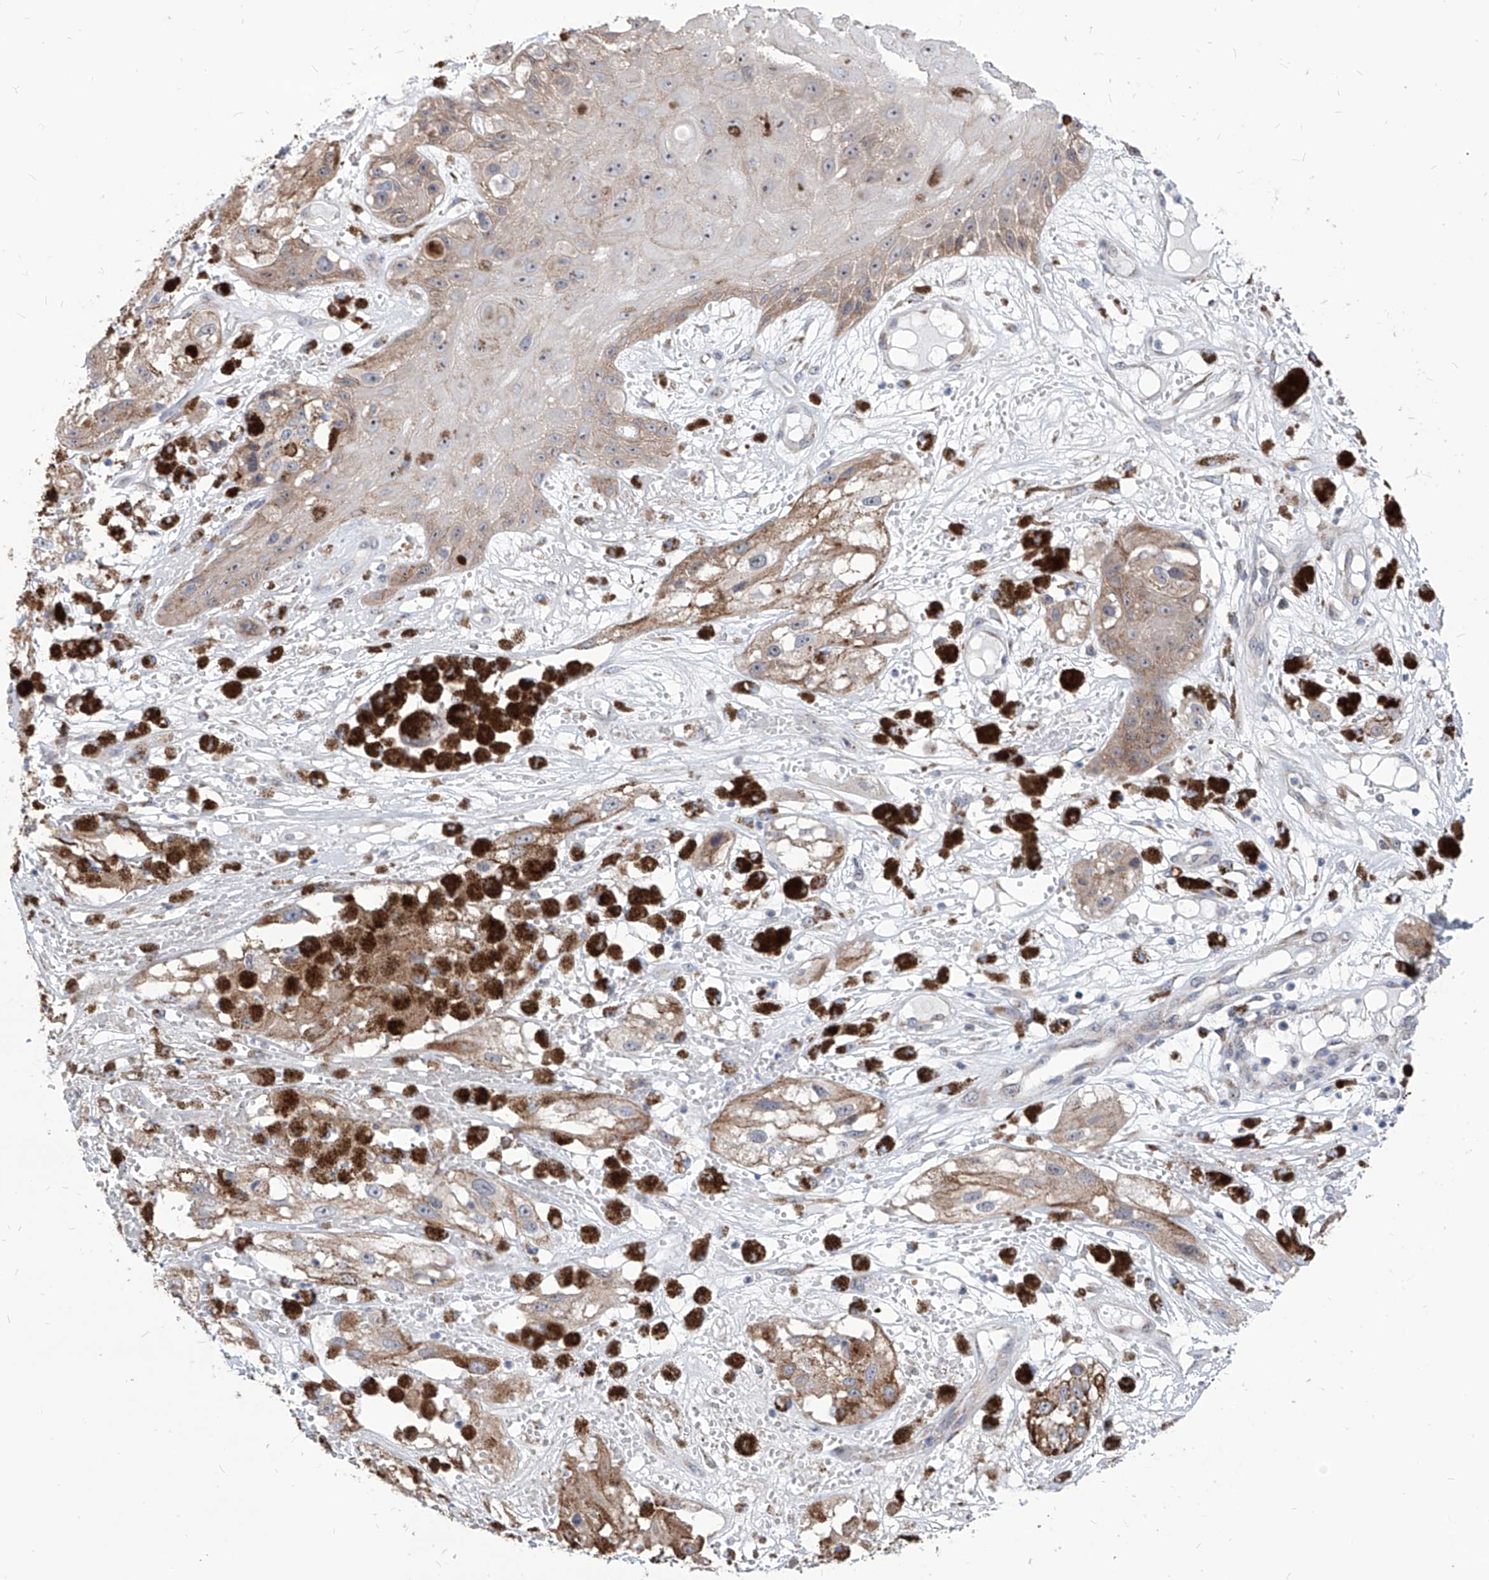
{"staining": {"intensity": "moderate", "quantity": ">75%", "location": "cytoplasmic/membranous"}, "tissue": "melanoma", "cell_type": "Tumor cells", "image_type": "cancer", "snomed": [{"axis": "morphology", "description": "Malignant melanoma, NOS"}, {"axis": "topography", "description": "Skin"}], "caption": "Melanoma stained for a protein (brown) shows moderate cytoplasmic/membranous positive staining in approximately >75% of tumor cells.", "gene": "AGPS", "patient": {"sex": "male", "age": 88}}